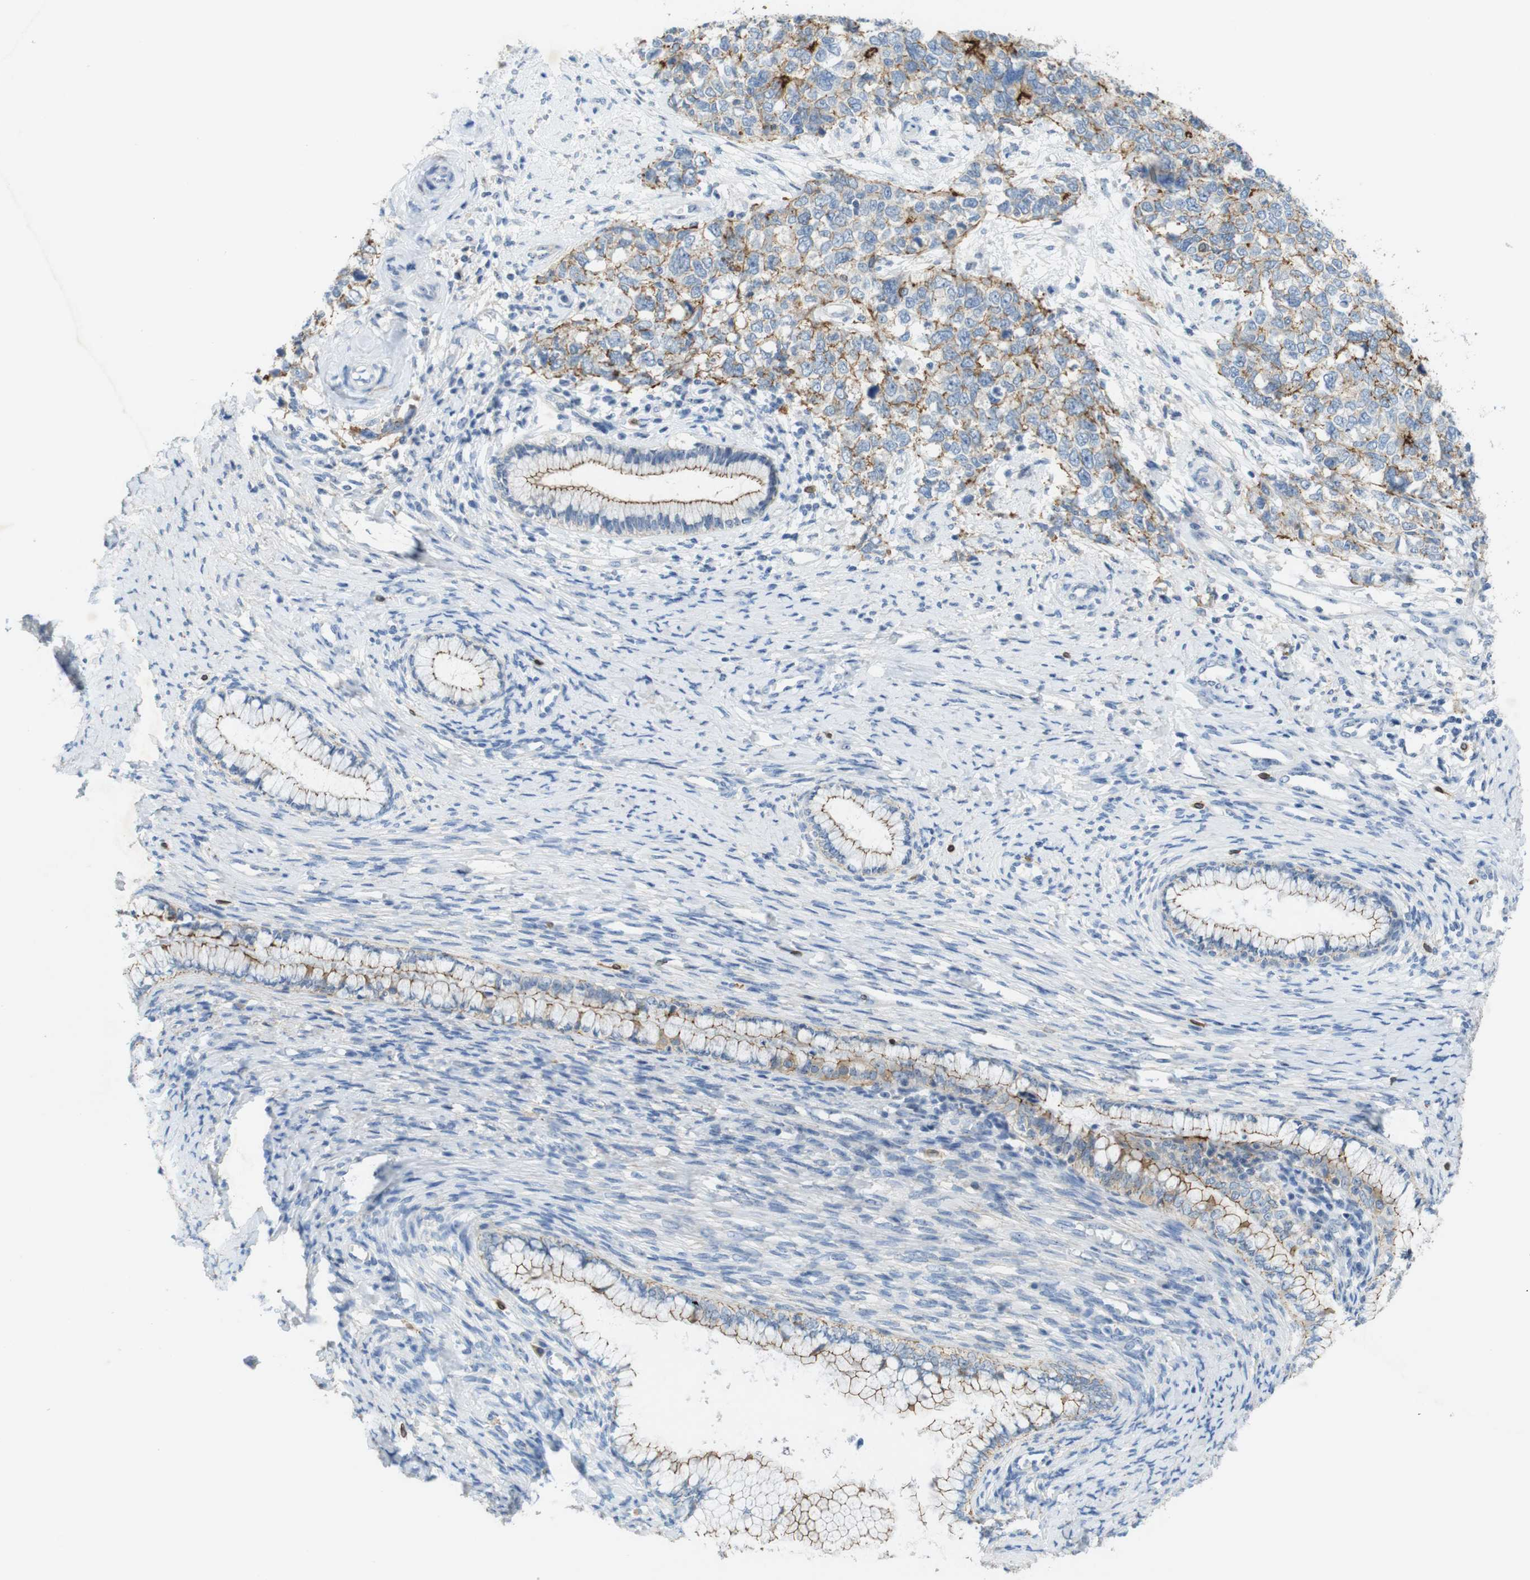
{"staining": {"intensity": "moderate", "quantity": "25%-75%", "location": "cytoplasmic/membranous"}, "tissue": "cervical cancer", "cell_type": "Tumor cells", "image_type": "cancer", "snomed": [{"axis": "morphology", "description": "Squamous cell carcinoma, NOS"}, {"axis": "topography", "description": "Cervix"}], "caption": "Cervical squamous cell carcinoma stained with DAB IHC reveals medium levels of moderate cytoplasmic/membranous expression in approximately 25%-75% of tumor cells.", "gene": "TJP3", "patient": {"sex": "female", "age": 63}}